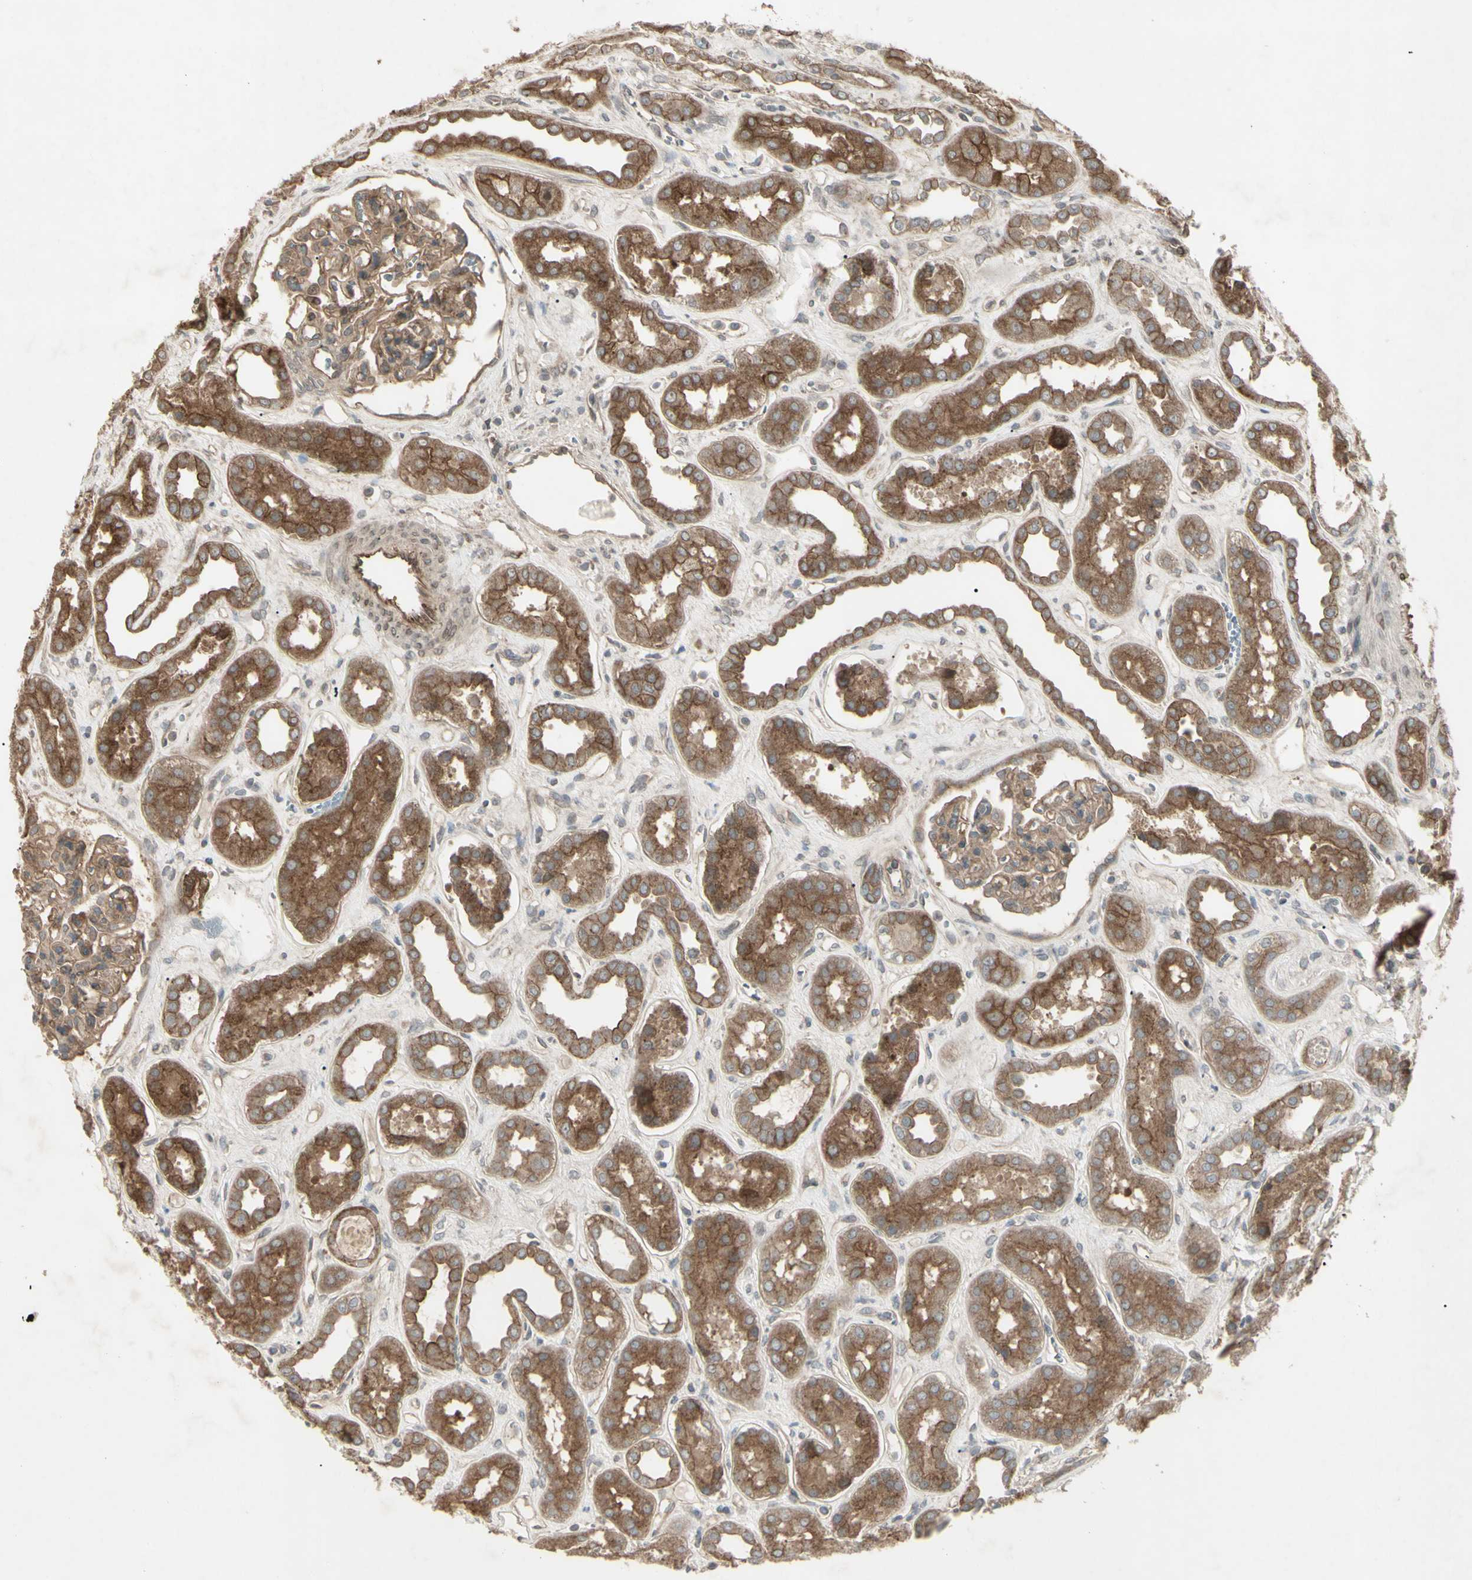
{"staining": {"intensity": "moderate", "quantity": ">75%", "location": "cytoplasmic/membranous"}, "tissue": "kidney", "cell_type": "Cells in glomeruli", "image_type": "normal", "snomed": [{"axis": "morphology", "description": "Normal tissue, NOS"}, {"axis": "topography", "description": "Kidney"}], "caption": "Unremarkable kidney was stained to show a protein in brown. There is medium levels of moderate cytoplasmic/membranous positivity in approximately >75% of cells in glomeruli.", "gene": "JAG1", "patient": {"sex": "male", "age": 59}}